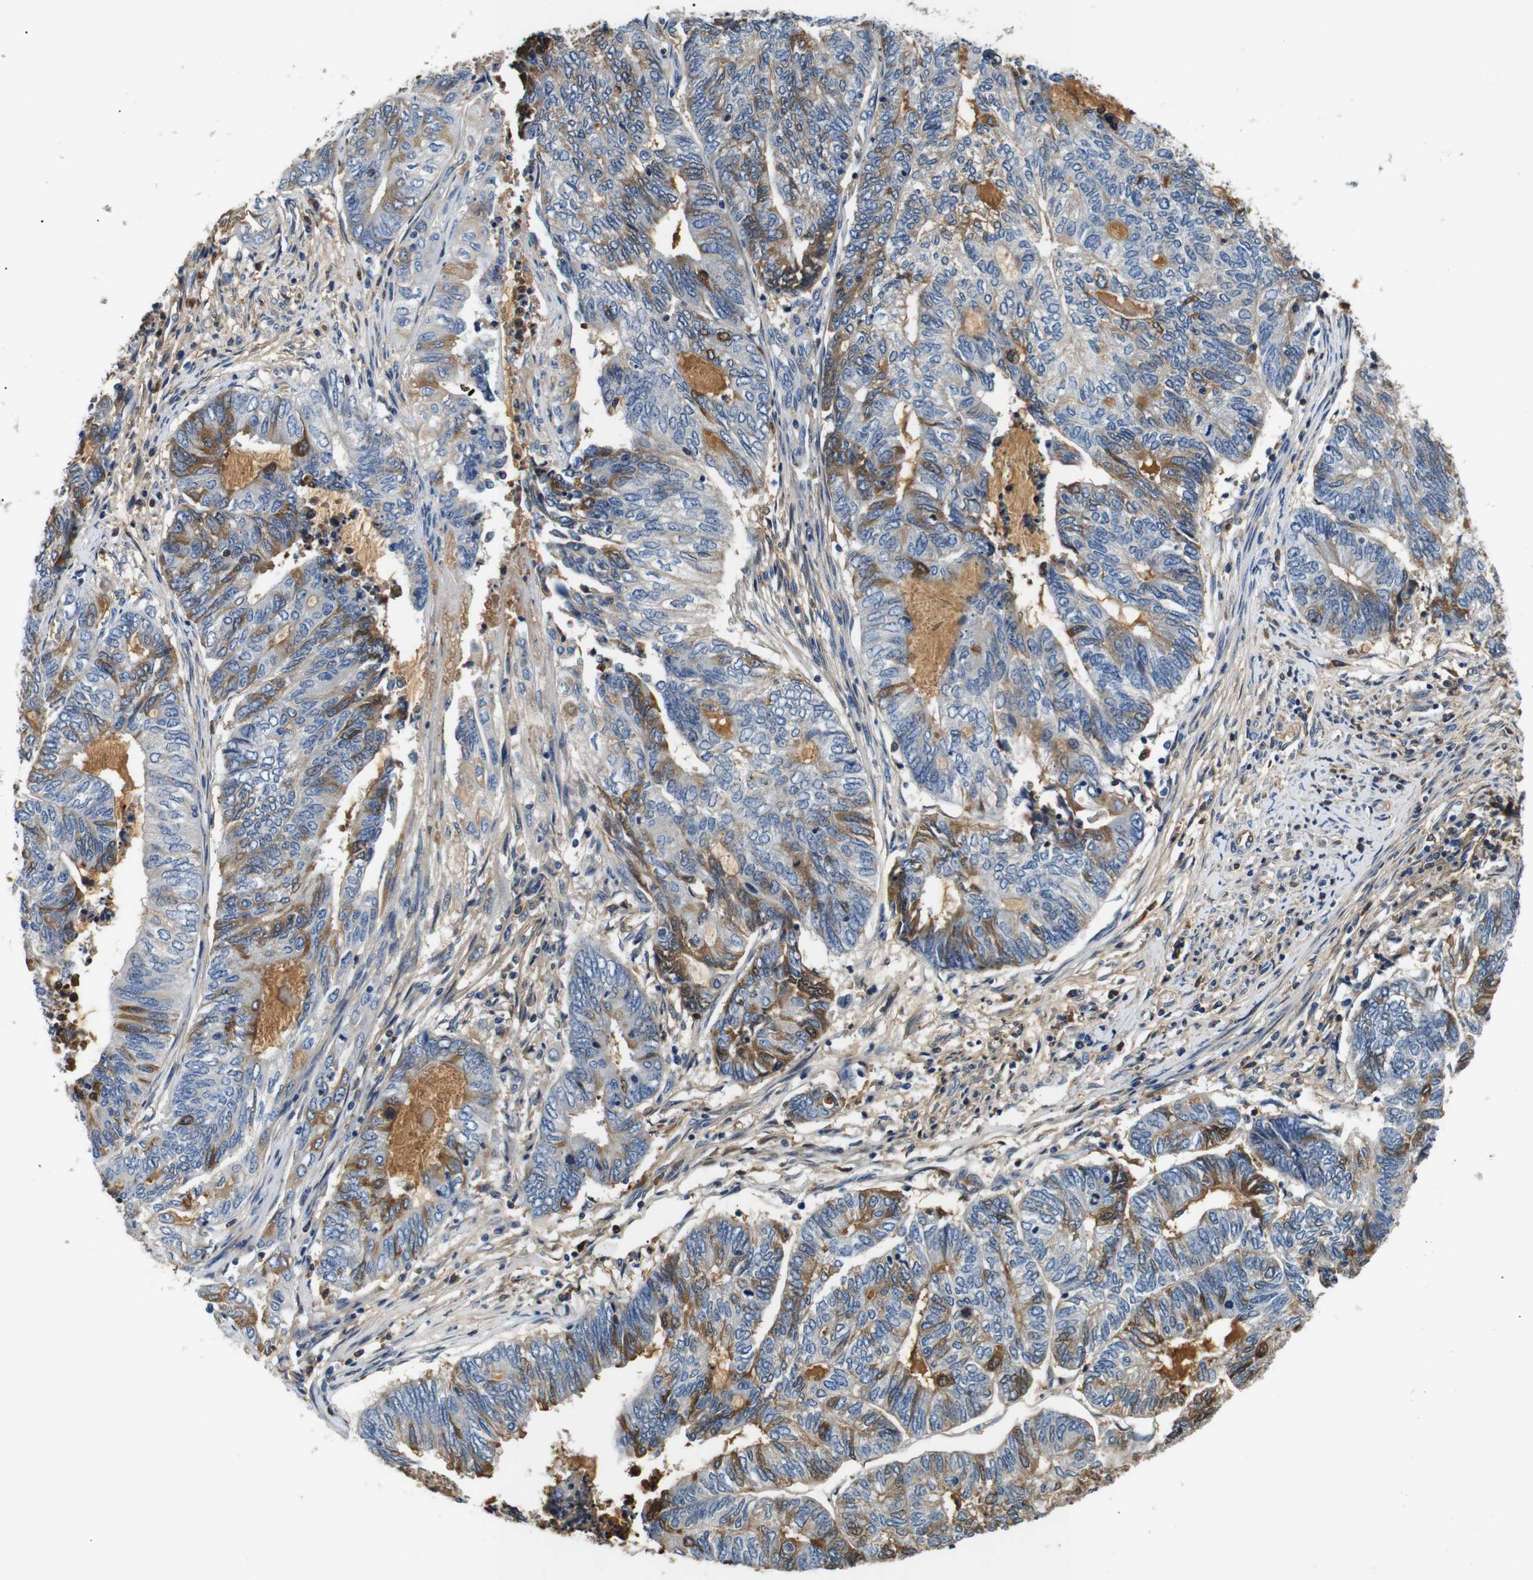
{"staining": {"intensity": "moderate", "quantity": "<25%", "location": "cytoplasmic/membranous"}, "tissue": "endometrial cancer", "cell_type": "Tumor cells", "image_type": "cancer", "snomed": [{"axis": "morphology", "description": "Adenocarcinoma, NOS"}, {"axis": "topography", "description": "Uterus"}, {"axis": "topography", "description": "Endometrium"}], "caption": "Protein expression analysis of endometrial cancer (adenocarcinoma) reveals moderate cytoplasmic/membranous expression in approximately <25% of tumor cells.", "gene": "LHCGR", "patient": {"sex": "female", "age": 70}}